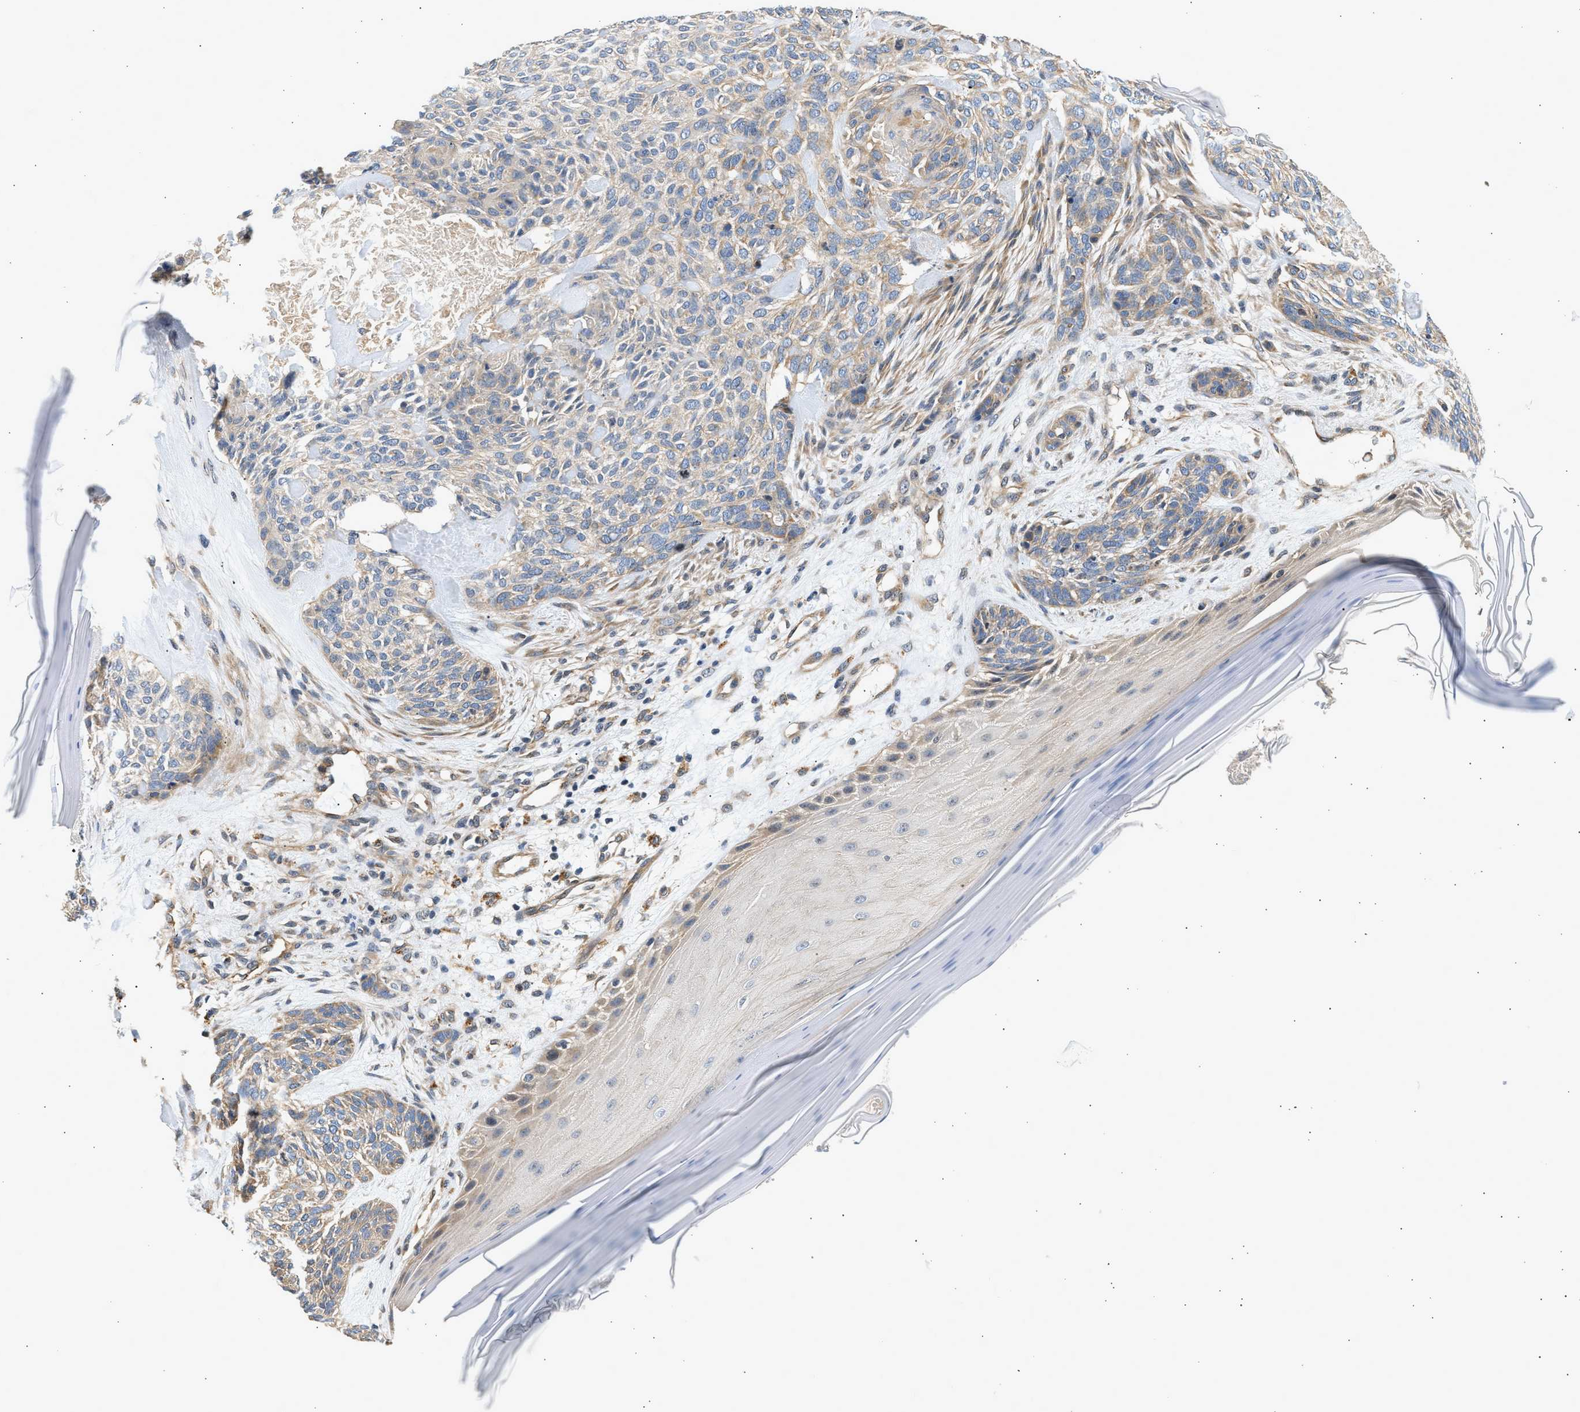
{"staining": {"intensity": "weak", "quantity": "<25%", "location": "cytoplasmic/membranous"}, "tissue": "skin cancer", "cell_type": "Tumor cells", "image_type": "cancer", "snomed": [{"axis": "morphology", "description": "Basal cell carcinoma"}, {"axis": "topography", "description": "Skin"}], "caption": "The histopathology image shows no significant positivity in tumor cells of basal cell carcinoma (skin).", "gene": "WDR31", "patient": {"sex": "male", "age": 55}}